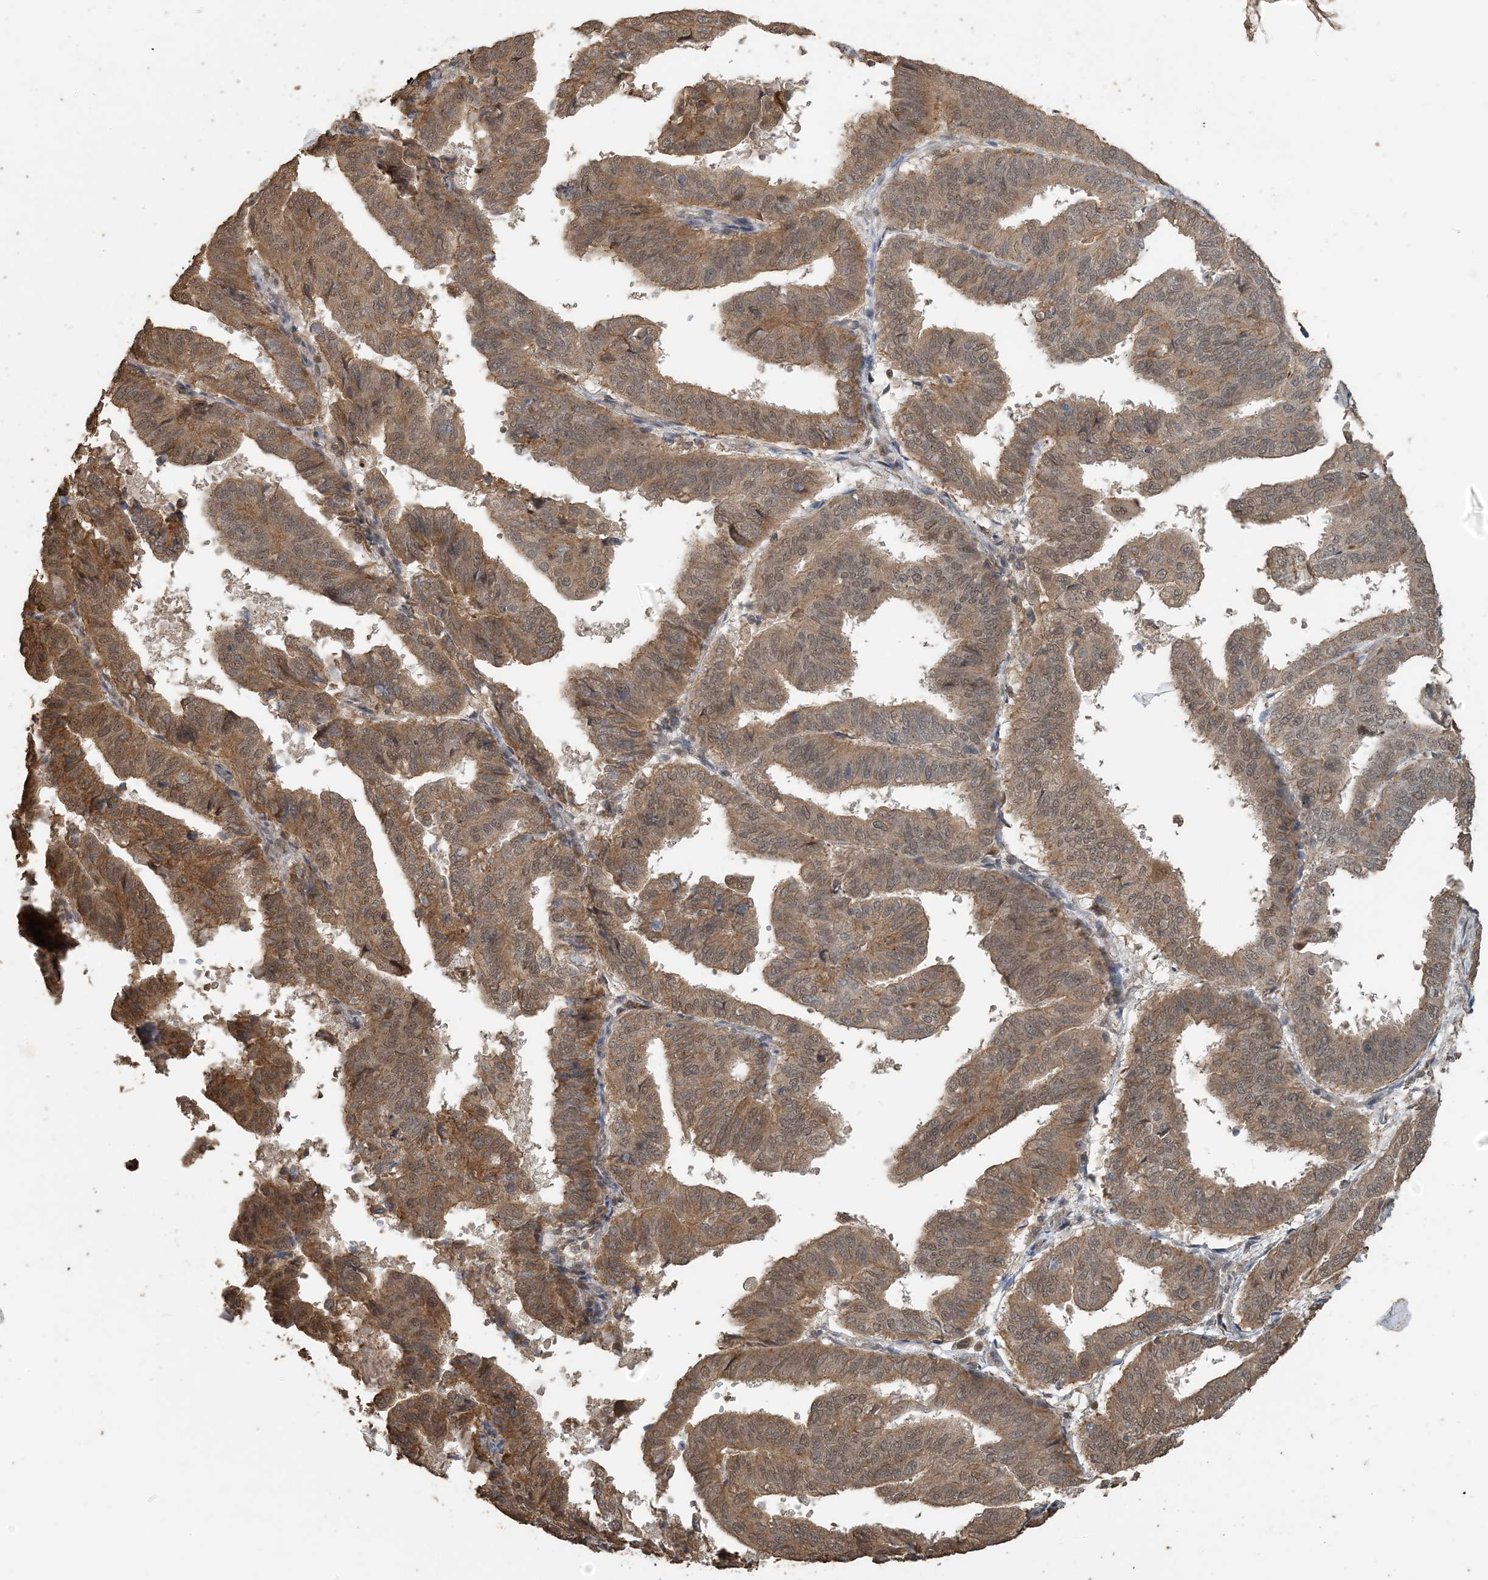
{"staining": {"intensity": "moderate", "quantity": "25%-75%", "location": "cytoplasmic/membranous,nuclear"}, "tissue": "endometrial cancer", "cell_type": "Tumor cells", "image_type": "cancer", "snomed": [{"axis": "morphology", "description": "Adenocarcinoma, NOS"}, {"axis": "topography", "description": "Uterus"}], "caption": "Protein staining of endometrial cancer tissue shows moderate cytoplasmic/membranous and nuclear staining in about 25%-75% of tumor cells.", "gene": "ZC3H12A", "patient": {"sex": "female", "age": 77}}